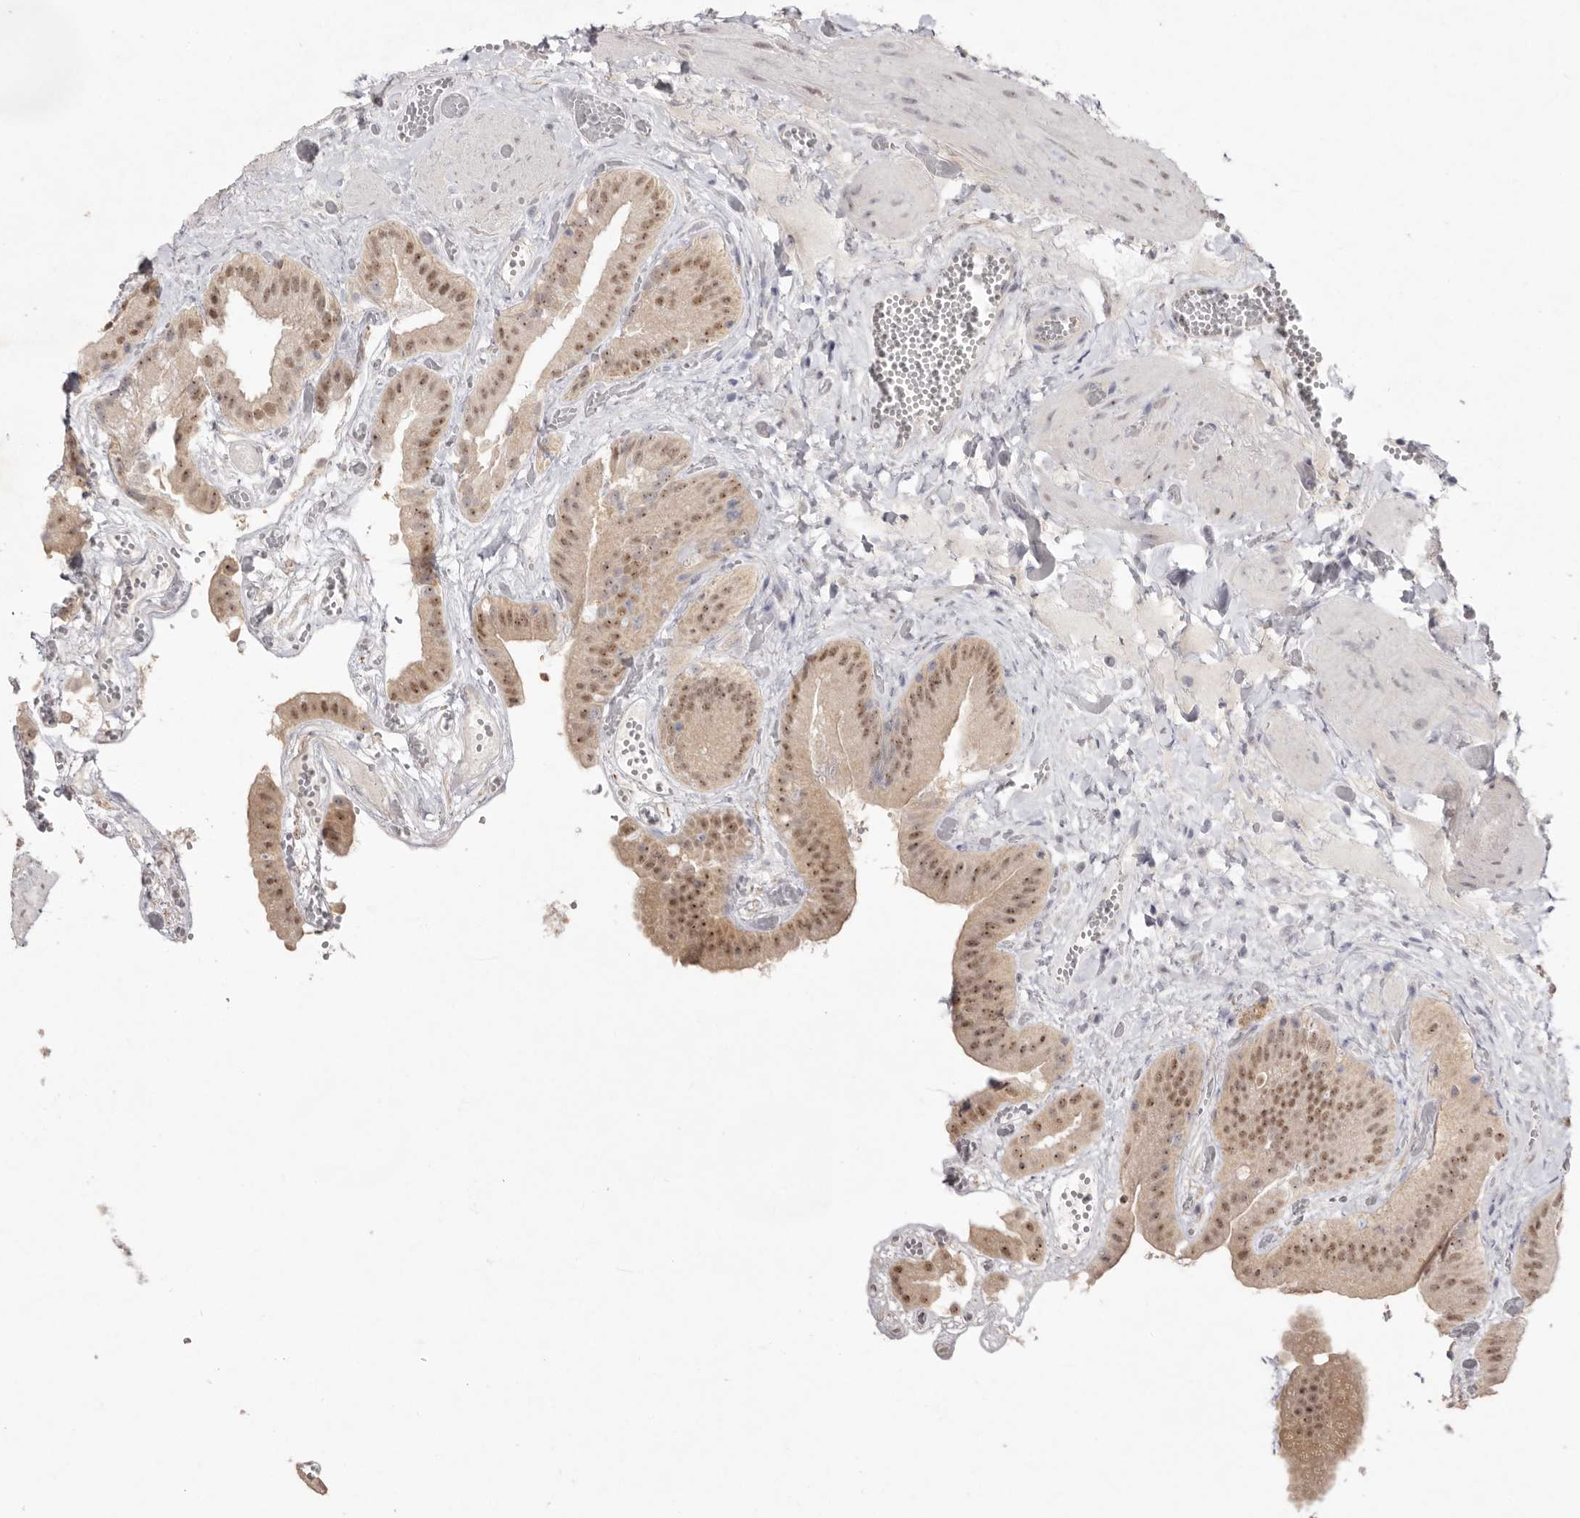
{"staining": {"intensity": "moderate", "quantity": ">75%", "location": "cytoplasmic/membranous,nuclear"}, "tissue": "gallbladder", "cell_type": "Glandular cells", "image_type": "normal", "snomed": [{"axis": "morphology", "description": "Normal tissue, NOS"}, {"axis": "topography", "description": "Gallbladder"}], "caption": "Immunohistochemical staining of unremarkable gallbladder demonstrates >75% levels of moderate cytoplasmic/membranous,nuclear protein positivity in approximately >75% of glandular cells.", "gene": "TADA1", "patient": {"sex": "female", "age": 64}}